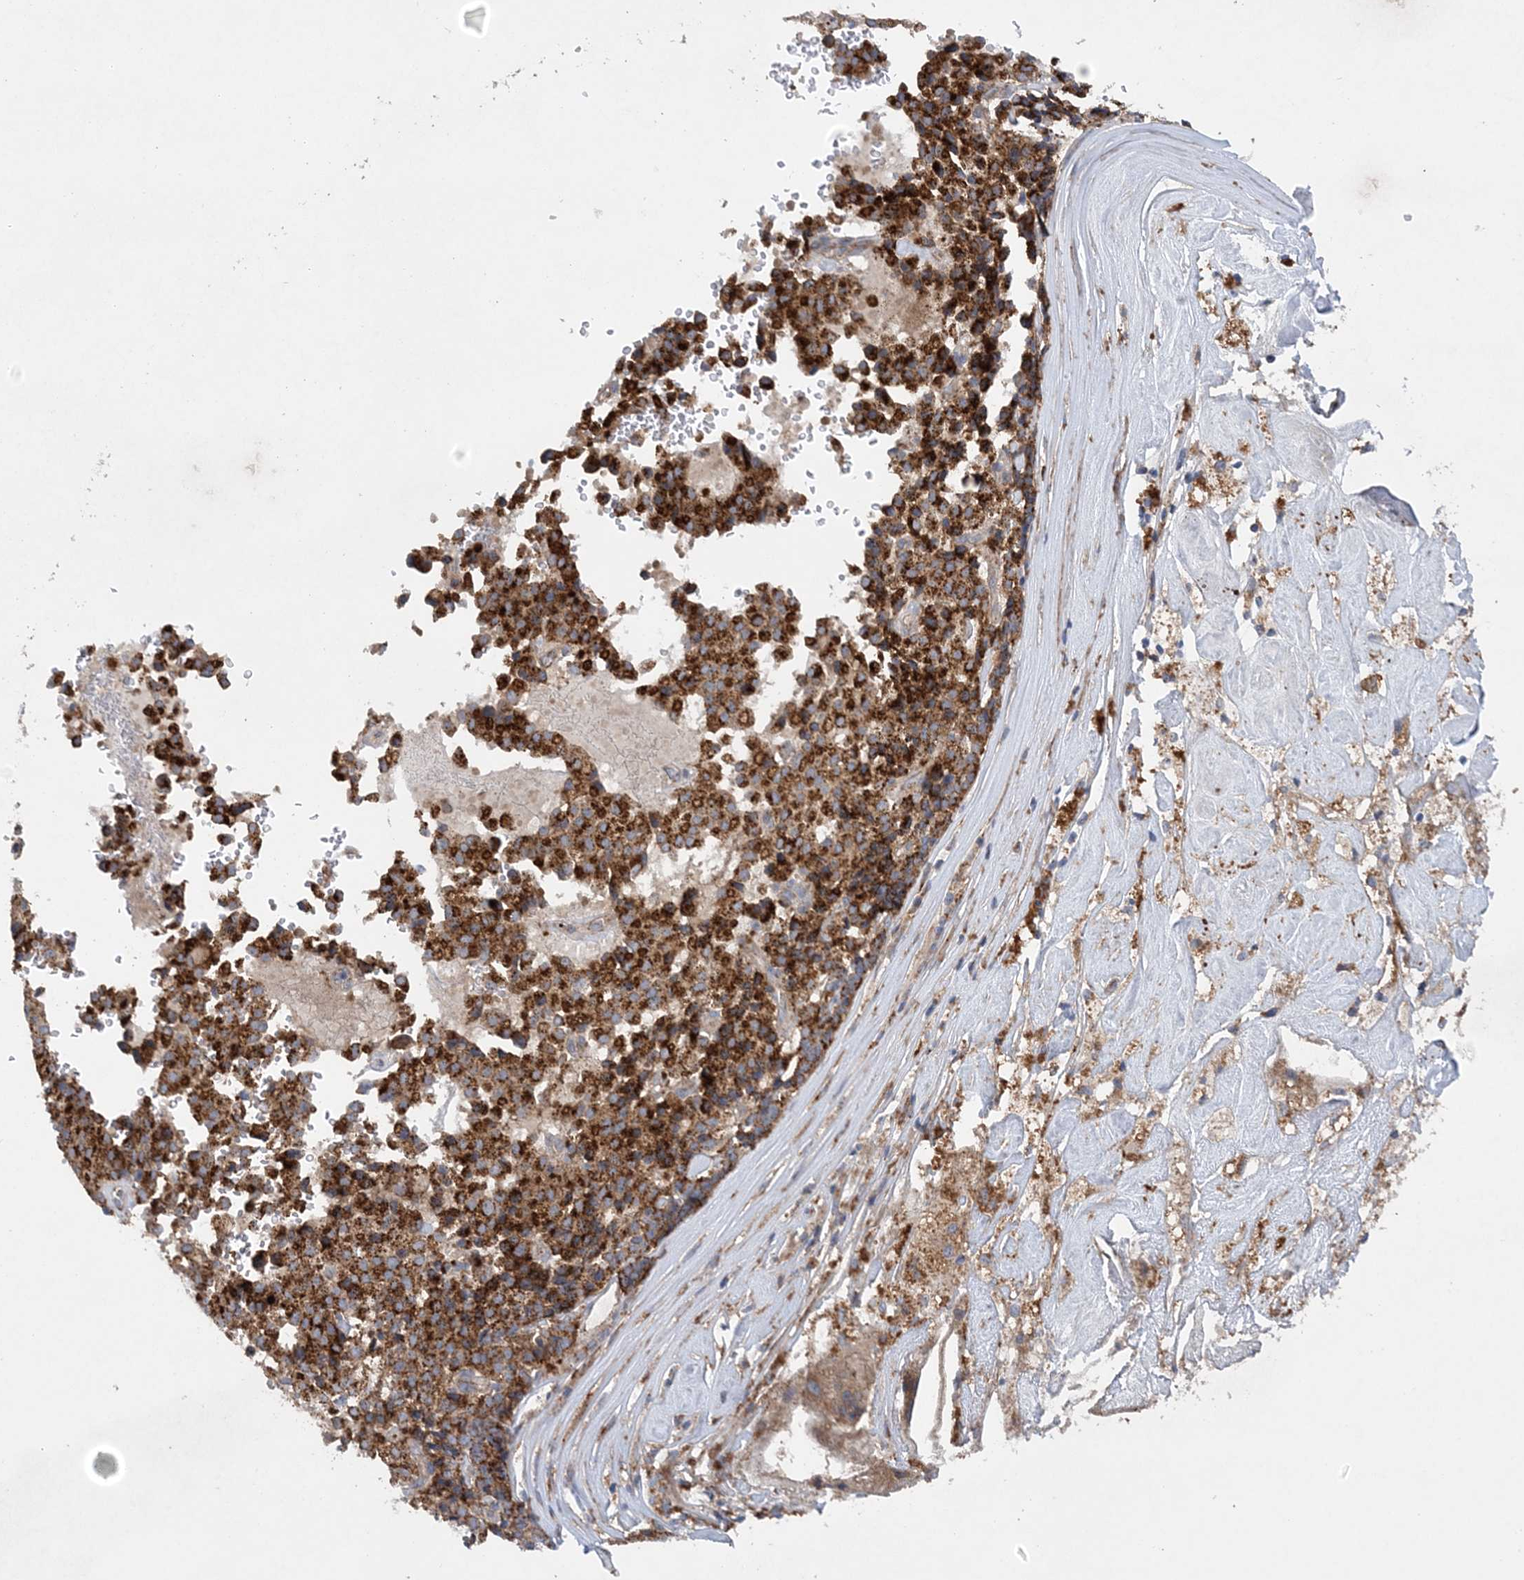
{"staining": {"intensity": "strong", "quantity": ">75%", "location": "cytoplasmic/membranous"}, "tissue": "pancreatic cancer", "cell_type": "Tumor cells", "image_type": "cancer", "snomed": [{"axis": "morphology", "description": "Adenocarcinoma, NOS"}, {"axis": "topography", "description": "Pancreas"}], "caption": "Immunohistochemistry (DAB) staining of pancreatic adenocarcinoma shows strong cytoplasmic/membranous protein expression in approximately >75% of tumor cells.", "gene": "PTTG1IP", "patient": {"sex": "male", "age": 65}}